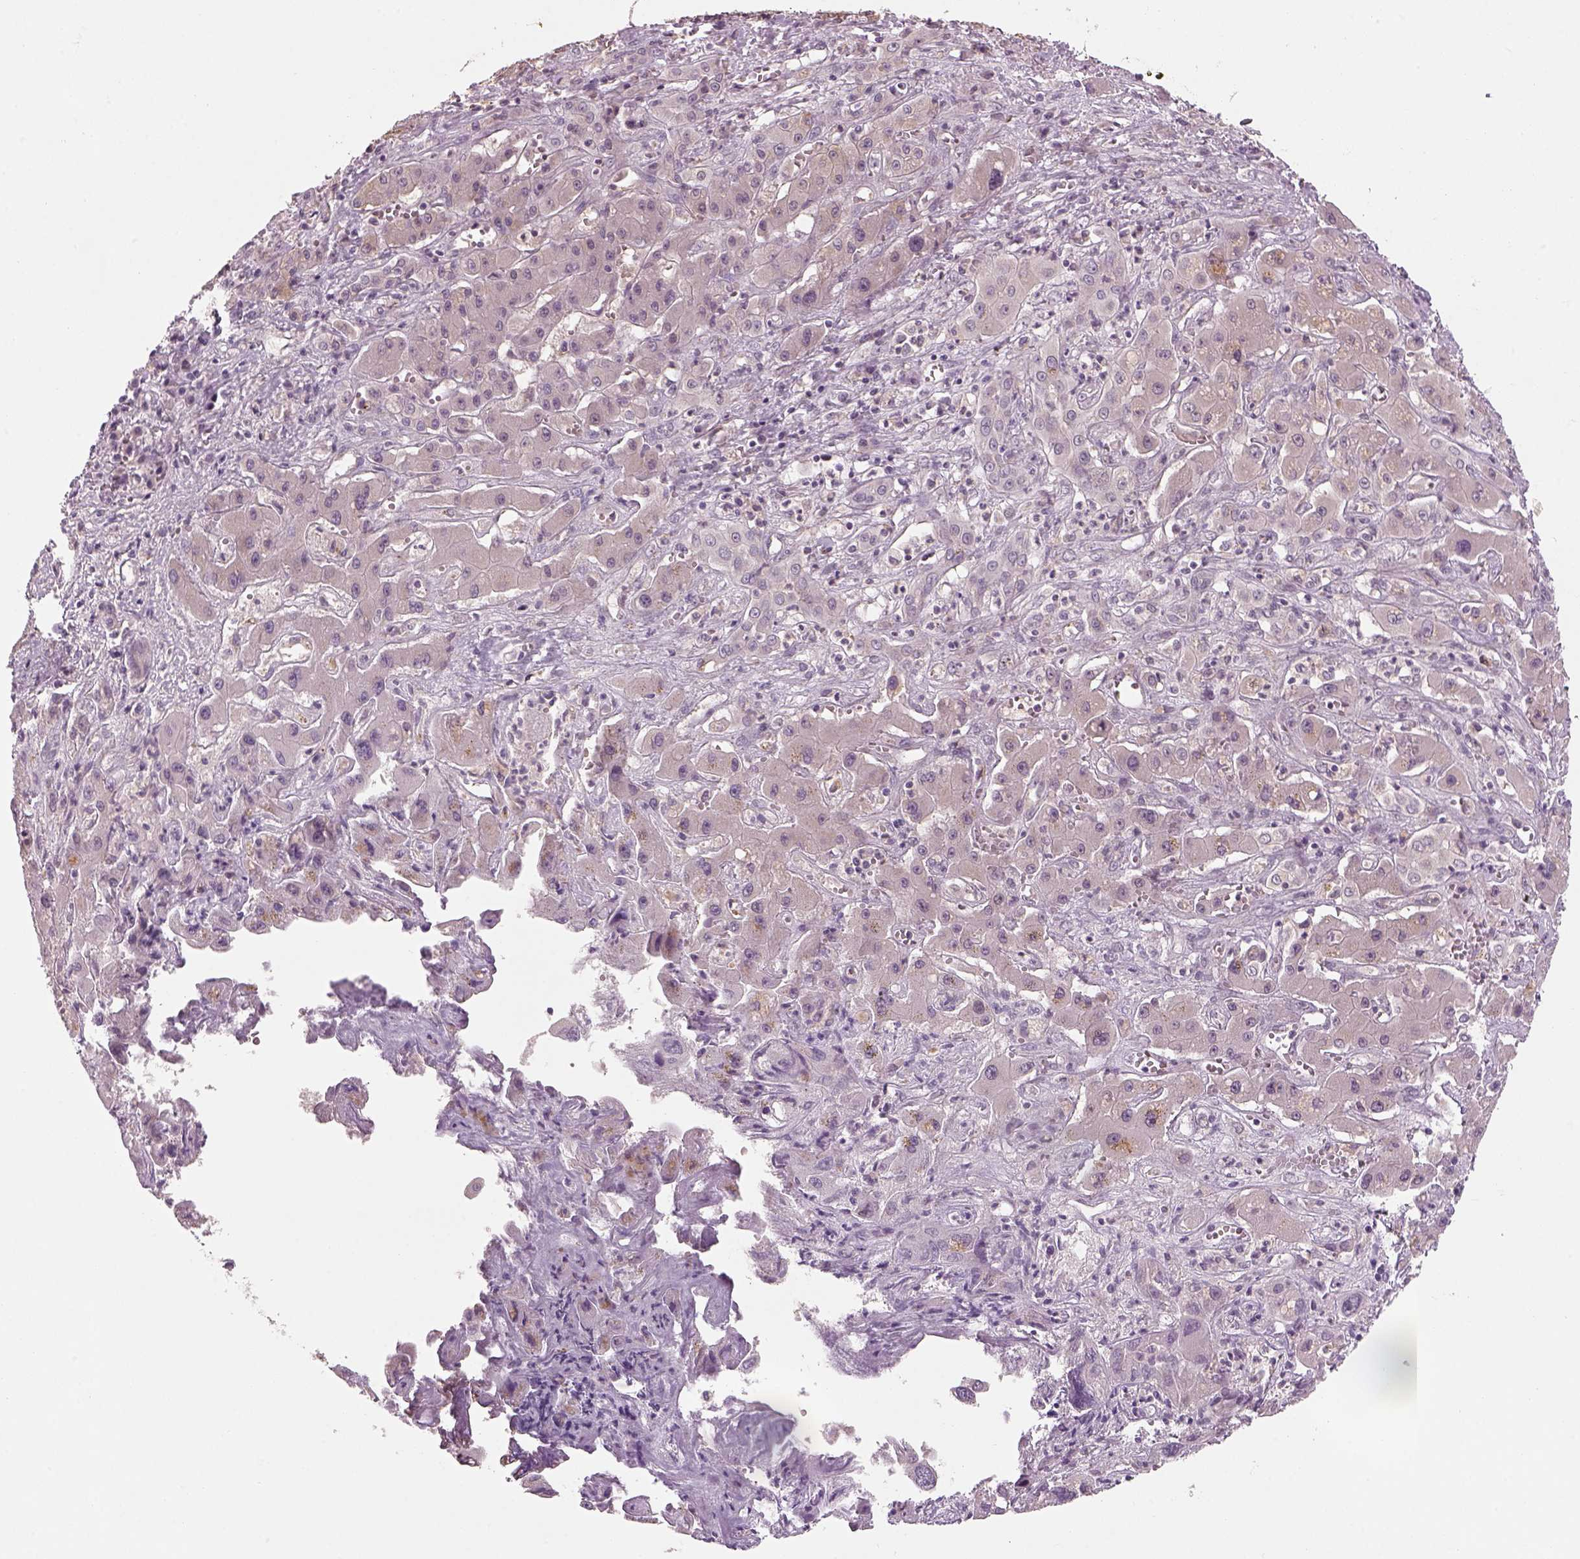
{"staining": {"intensity": "negative", "quantity": "none", "location": "none"}, "tissue": "liver cancer", "cell_type": "Tumor cells", "image_type": "cancer", "snomed": [{"axis": "morphology", "description": "Cholangiocarcinoma"}, {"axis": "topography", "description": "Liver"}], "caption": "Immunohistochemical staining of human liver cholangiocarcinoma demonstrates no significant positivity in tumor cells. The staining is performed using DAB (3,3'-diaminobenzidine) brown chromogen with nuclei counter-stained in using hematoxylin.", "gene": "GDNF", "patient": {"sex": "male", "age": 67}}